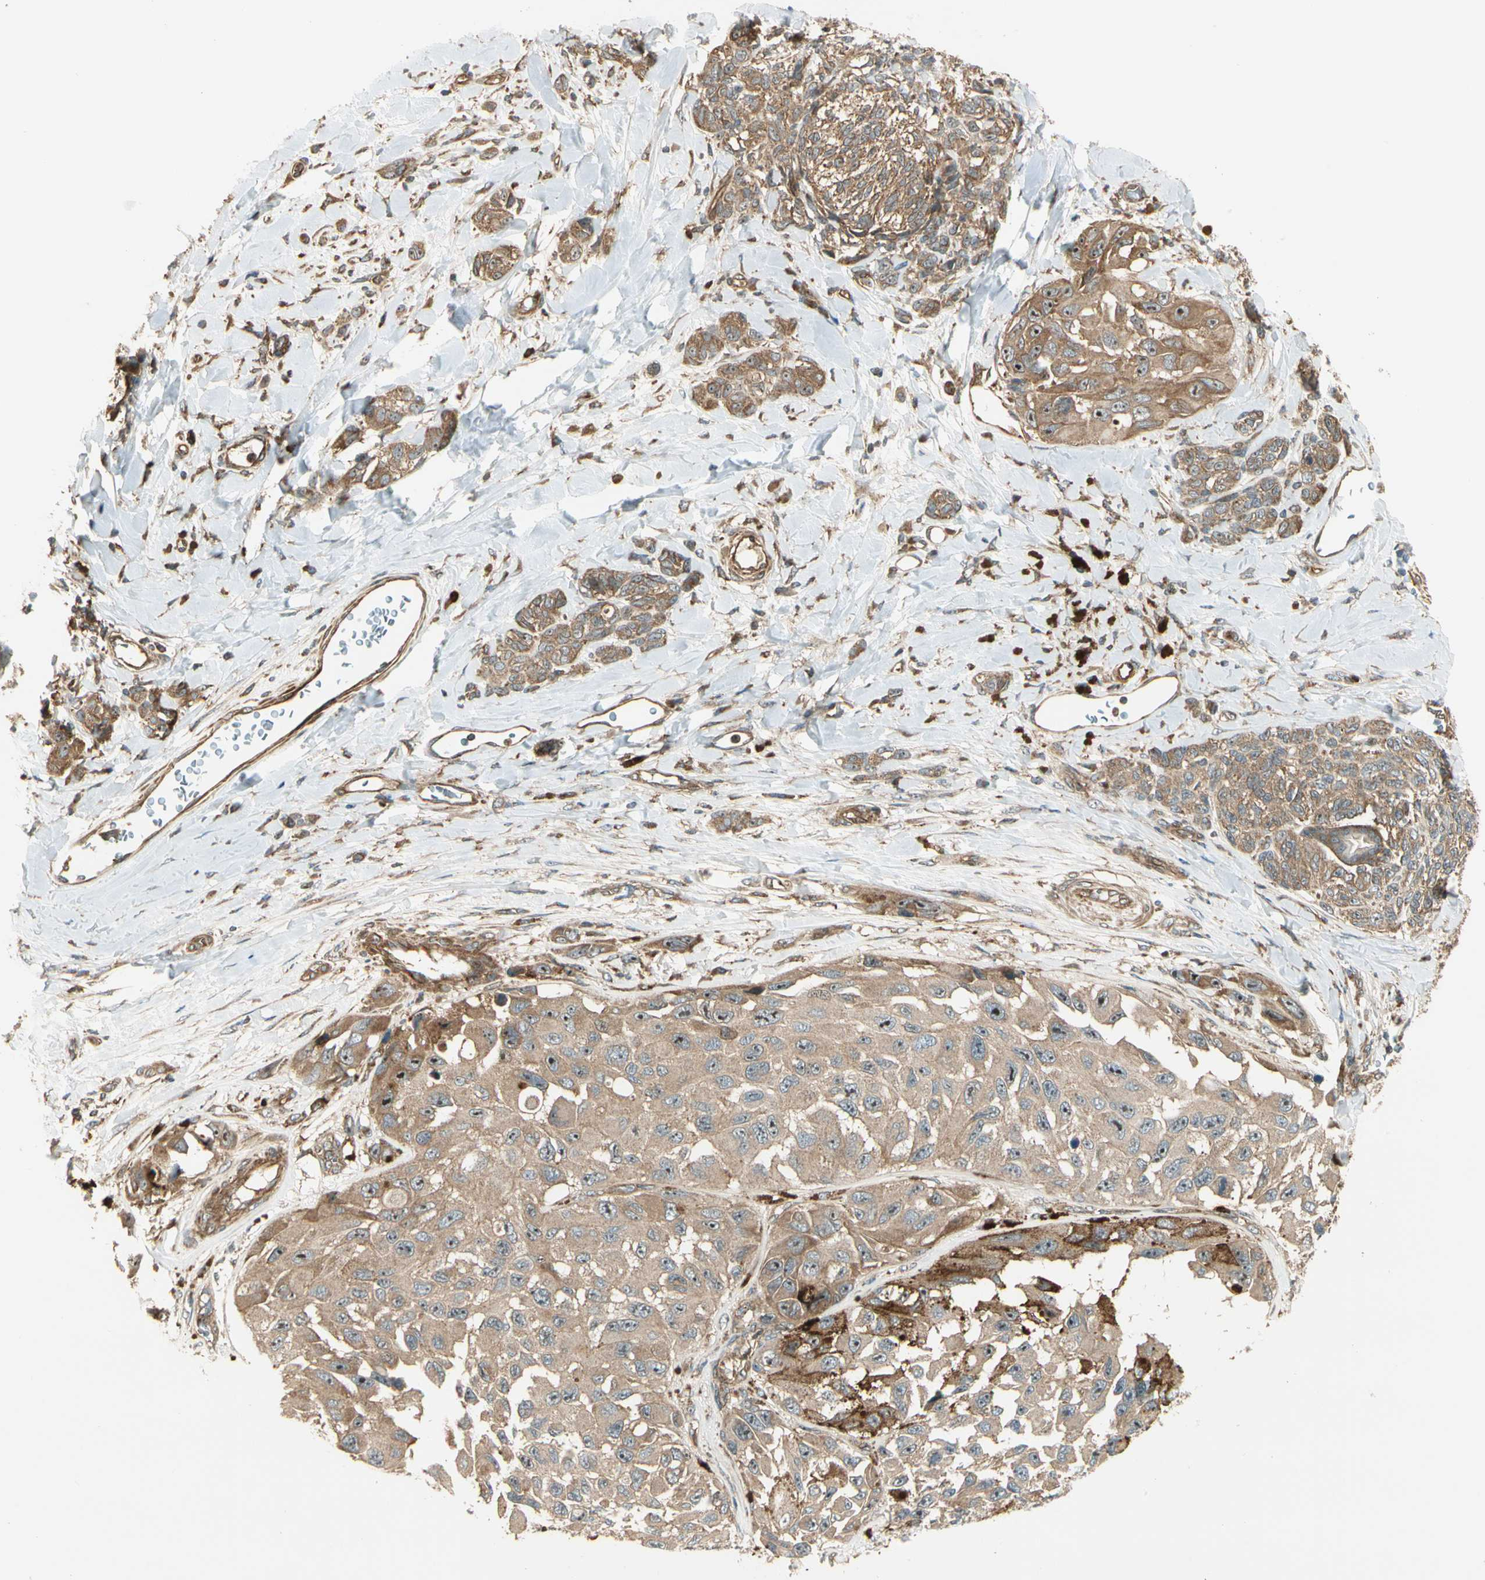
{"staining": {"intensity": "moderate", "quantity": ">75%", "location": "cytoplasmic/membranous"}, "tissue": "melanoma", "cell_type": "Tumor cells", "image_type": "cancer", "snomed": [{"axis": "morphology", "description": "Malignant melanoma, NOS"}, {"axis": "topography", "description": "Skin"}], "caption": "Malignant melanoma stained with a brown dye reveals moderate cytoplasmic/membranous positive staining in about >75% of tumor cells.", "gene": "FKBP15", "patient": {"sex": "female", "age": 73}}